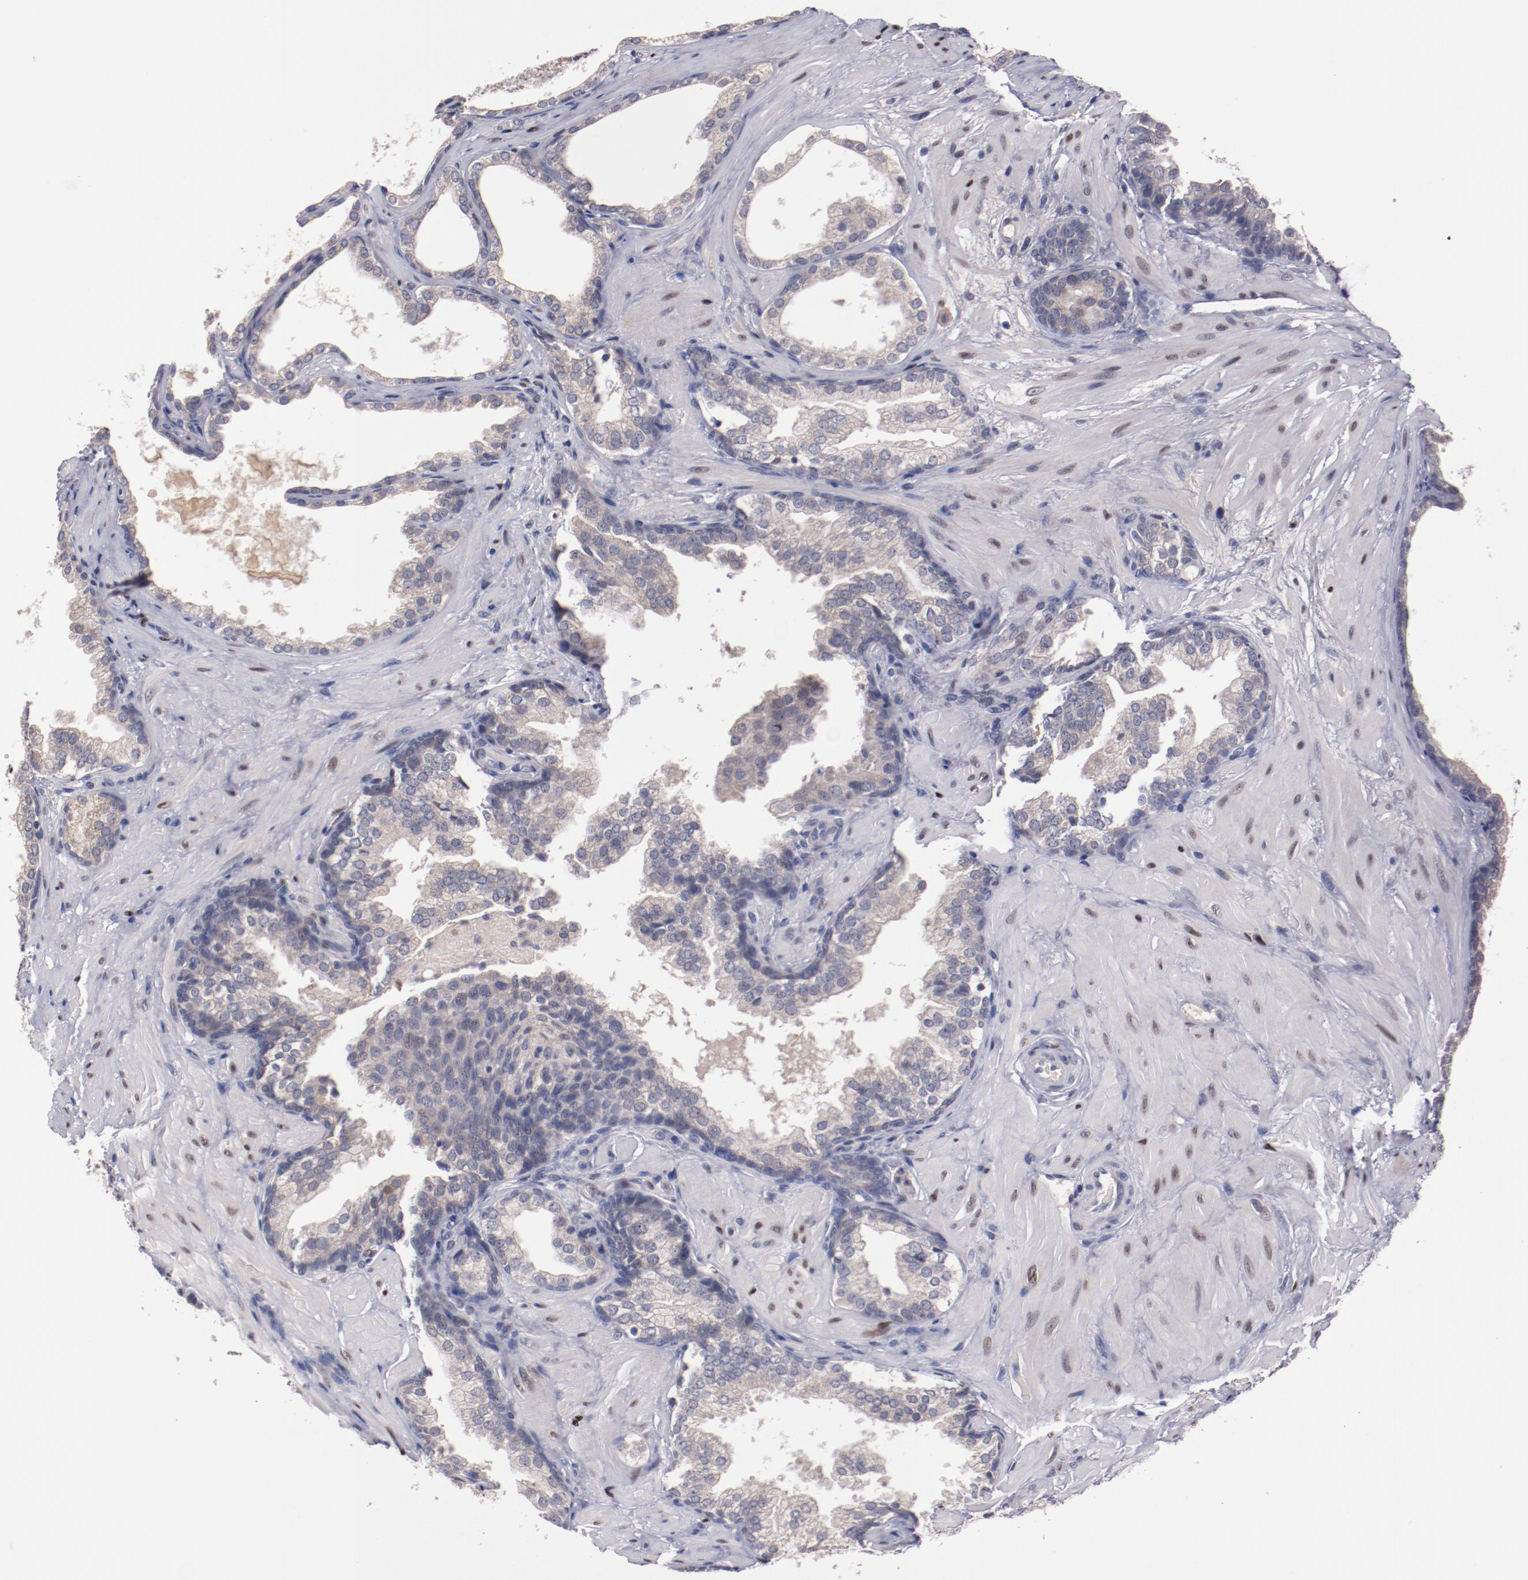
{"staining": {"intensity": "weak", "quantity": ">75%", "location": "cytoplasmic/membranous"}, "tissue": "prostate cancer", "cell_type": "Tumor cells", "image_type": "cancer", "snomed": [{"axis": "morphology", "description": "Adenocarcinoma, Low grade"}, {"axis": "topography", "description": "Prostate"}], "caption": "DAB immunohistochemical staining of human prostate cancer (adenocarcinoma (low-grade)) demonstrates weak cytoplasmic/membranous protein staining in approximately >75% of tumor cells.", "gene": "FAM81A", "patient": {"sex": "male", "age": 69}}